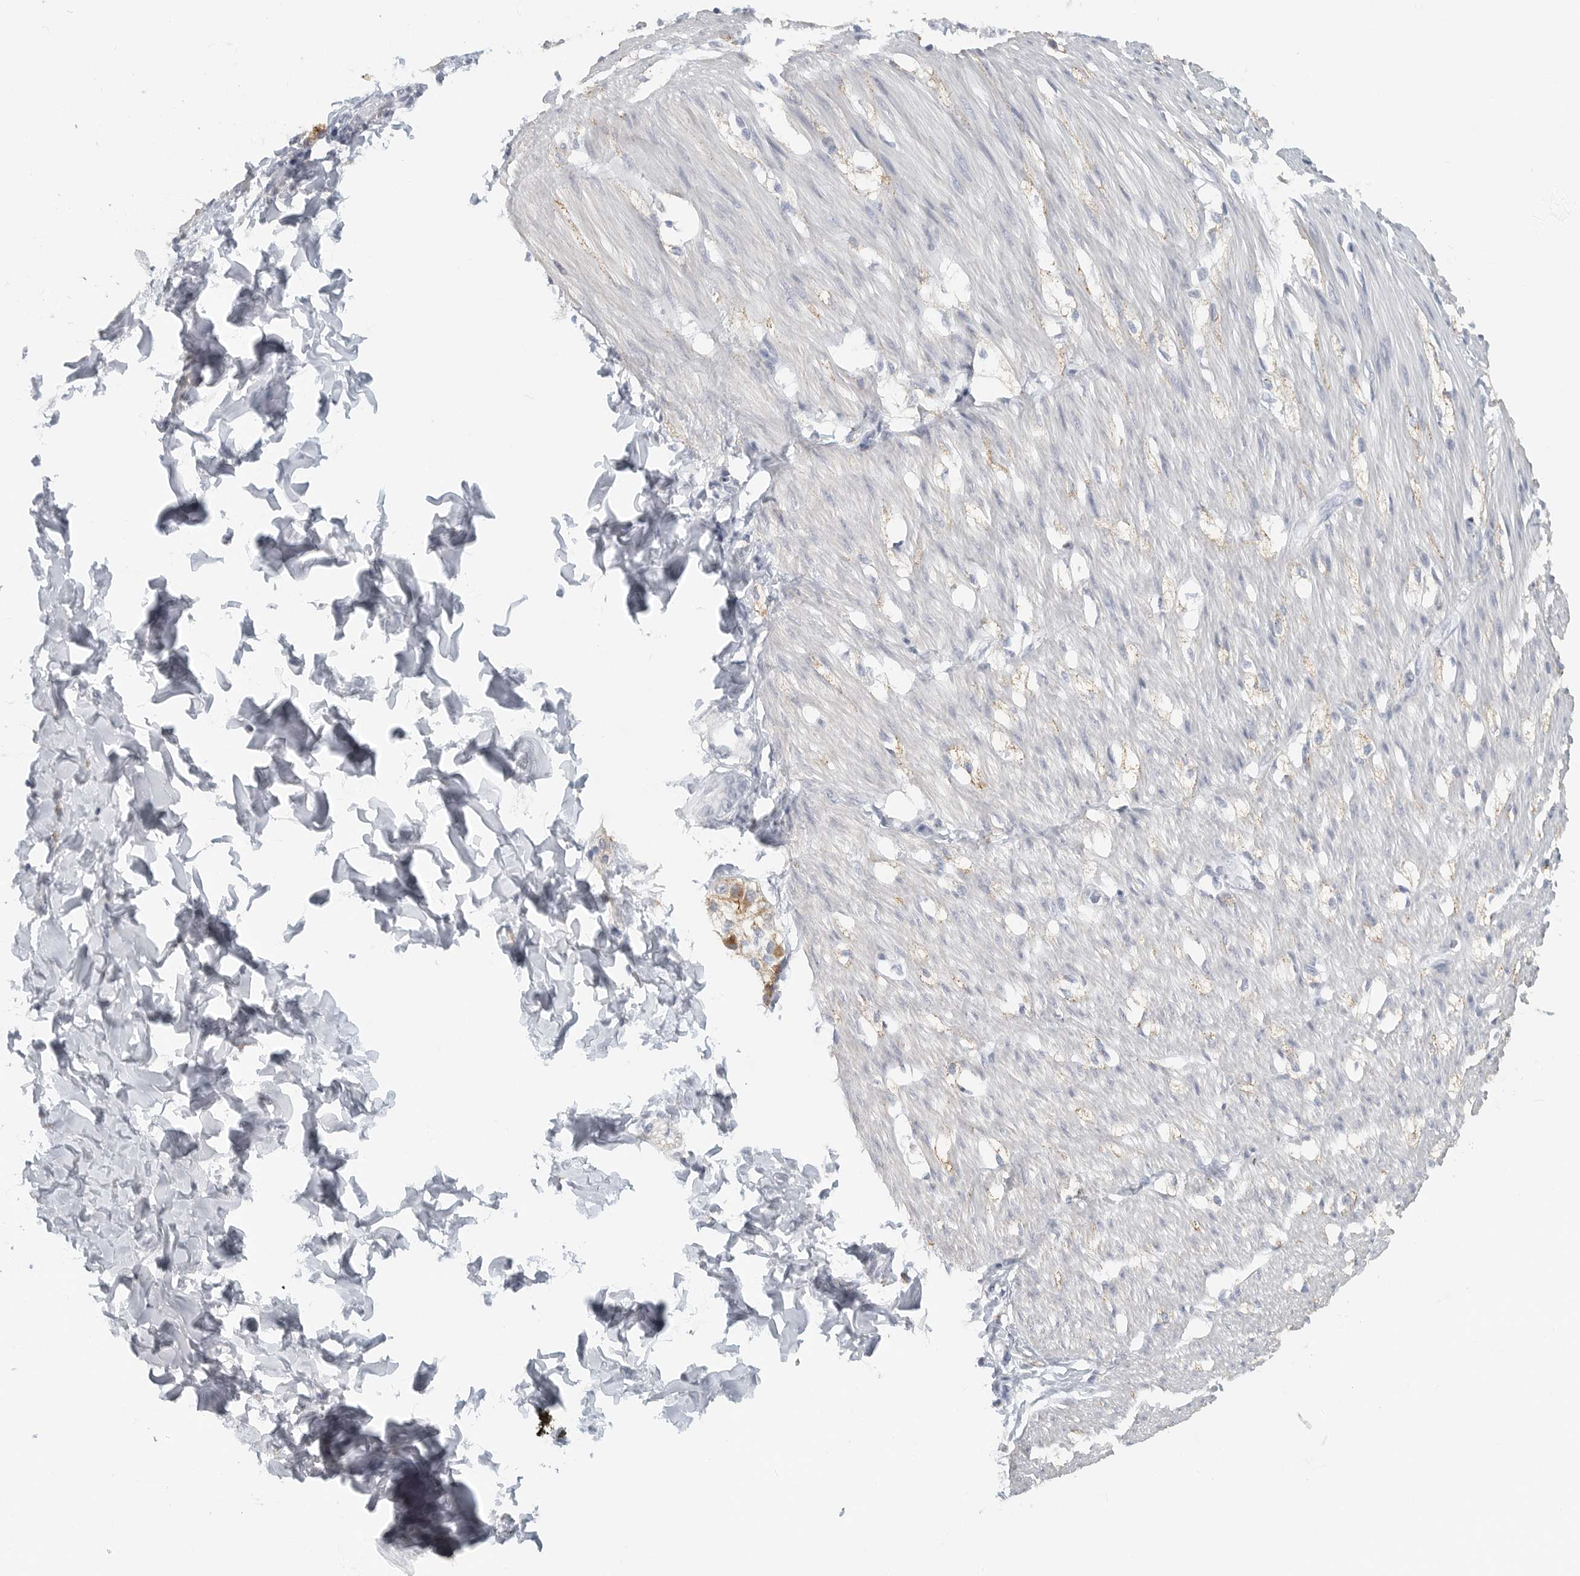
{"staining": {"intensity": "negative", "quantity": "none", "location": "none"}, "tissue": "smooth muscle", "cell_type": "Smooth muscle cells", "image_type": "normal", "snomed": [{"axis": "morphology", "description": "Normal tissue, NOS"}, {"axis": "morphology", "description": "Adenocarcinoma, NOS"}, {"axis": "topography", "description": "Smooth muscle"}, {"axis": "topography", "description": "Colon"}], "caption": "Immunohistochemistry image of normal smooth muscle: smooth muscle stained with DAB (3,3'-diaminobenzidine) displays no significant protein expression in smooth muscle cells.", "gene": "PAM", "patient": {"sex": "male", "age": 14}}